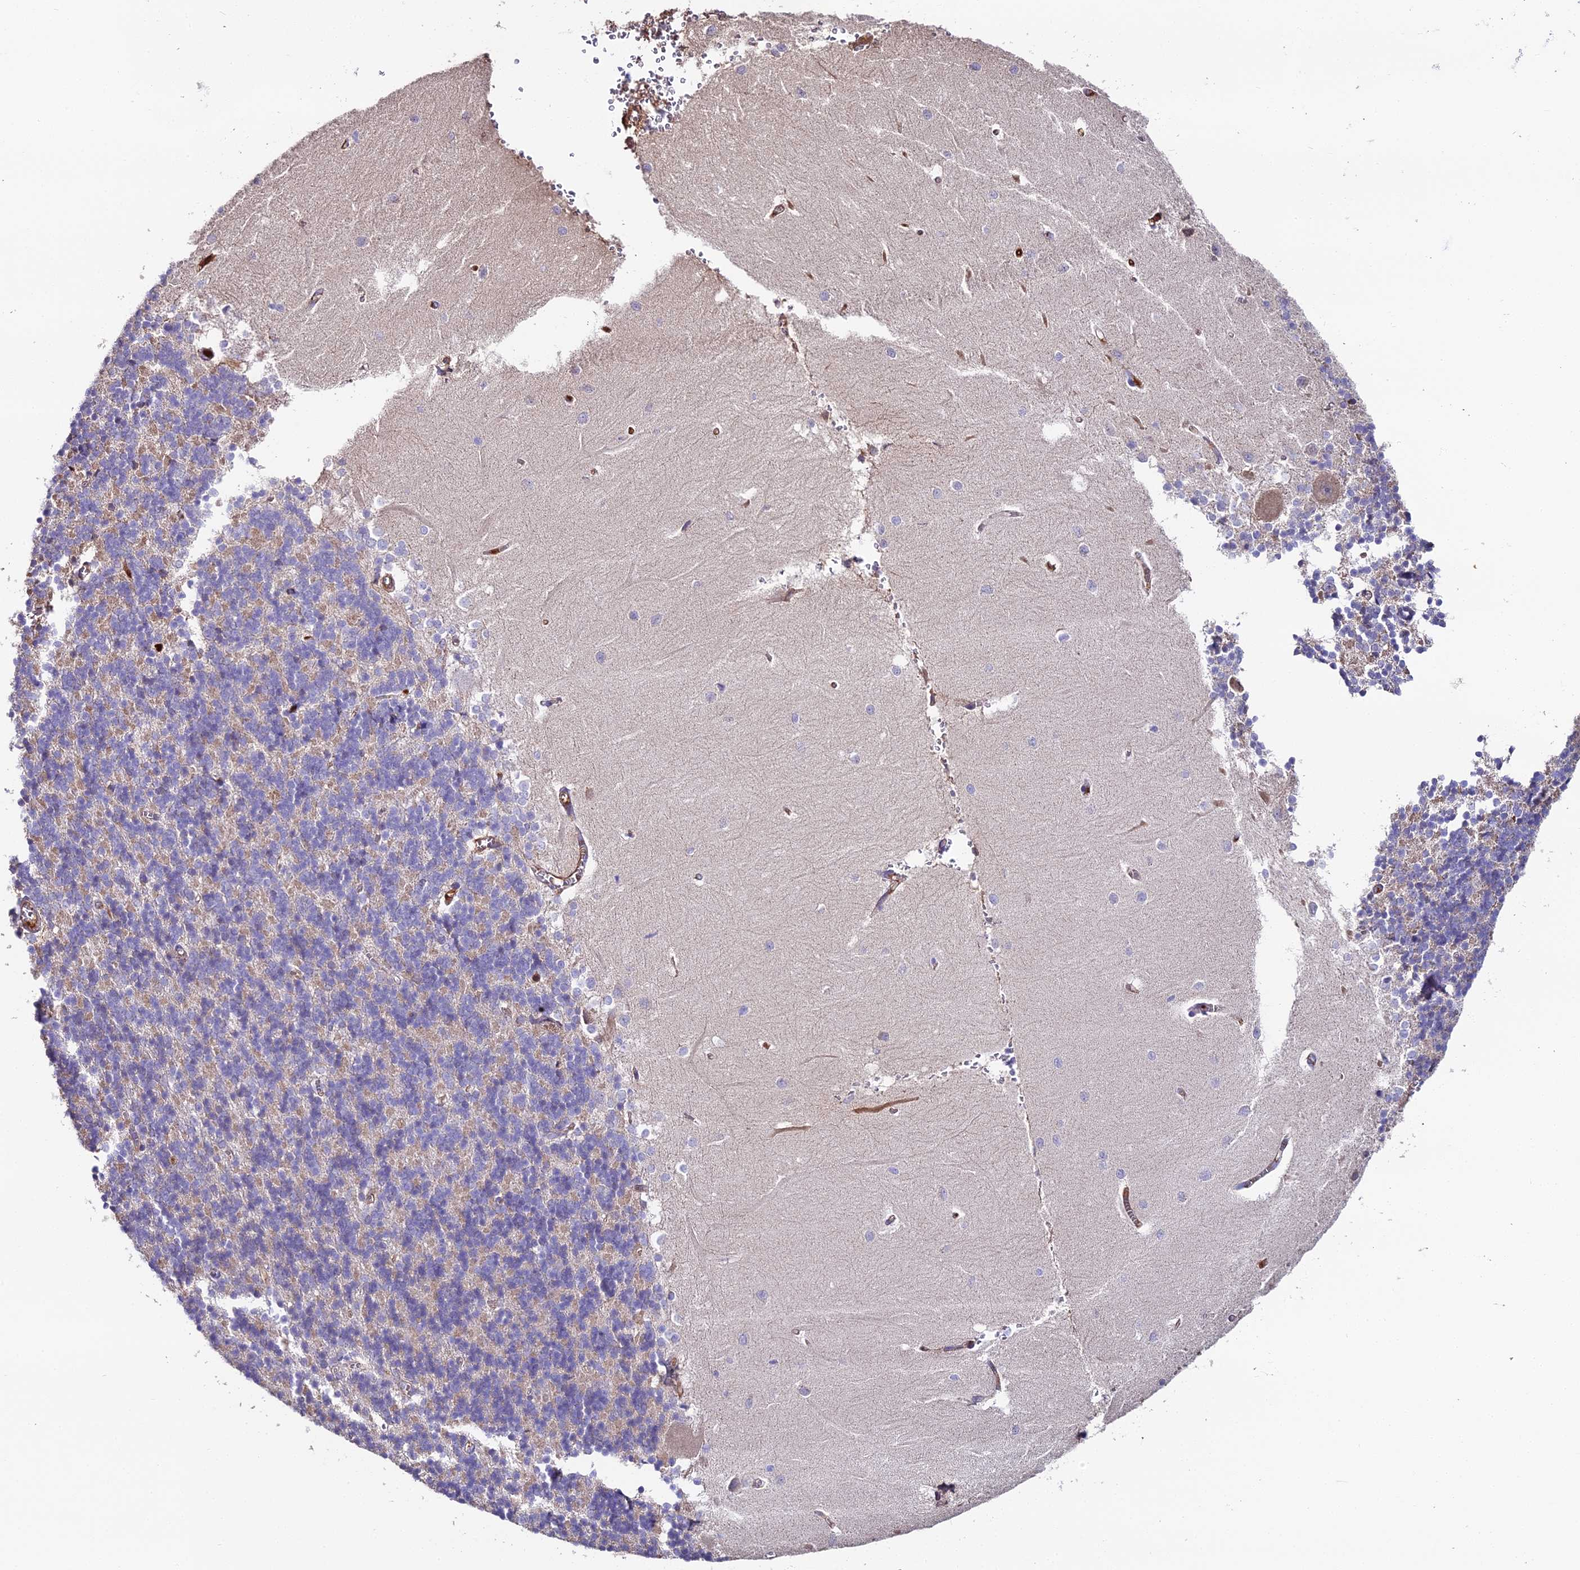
{"staining": {"intensity": "negative", "quantity": "none", "location": "none"}, "tissue": "cerebellum", "cell_type": "Cells in granular layer", "image_type": "normal", "snomed": [{"axis": "morphology", "description": "Normal tissue, NOS"}, {"axis": "topography", "description": "Cerebellum"}], "caption": "This histopathology image is of normal cerebellum stained with IHC to label a protein in brown with the nuclei are counter-stained blue. There is no expression in cells in granular layer.", "gene": "BEX4", "patient": {"sex": "male", "age": 37}}